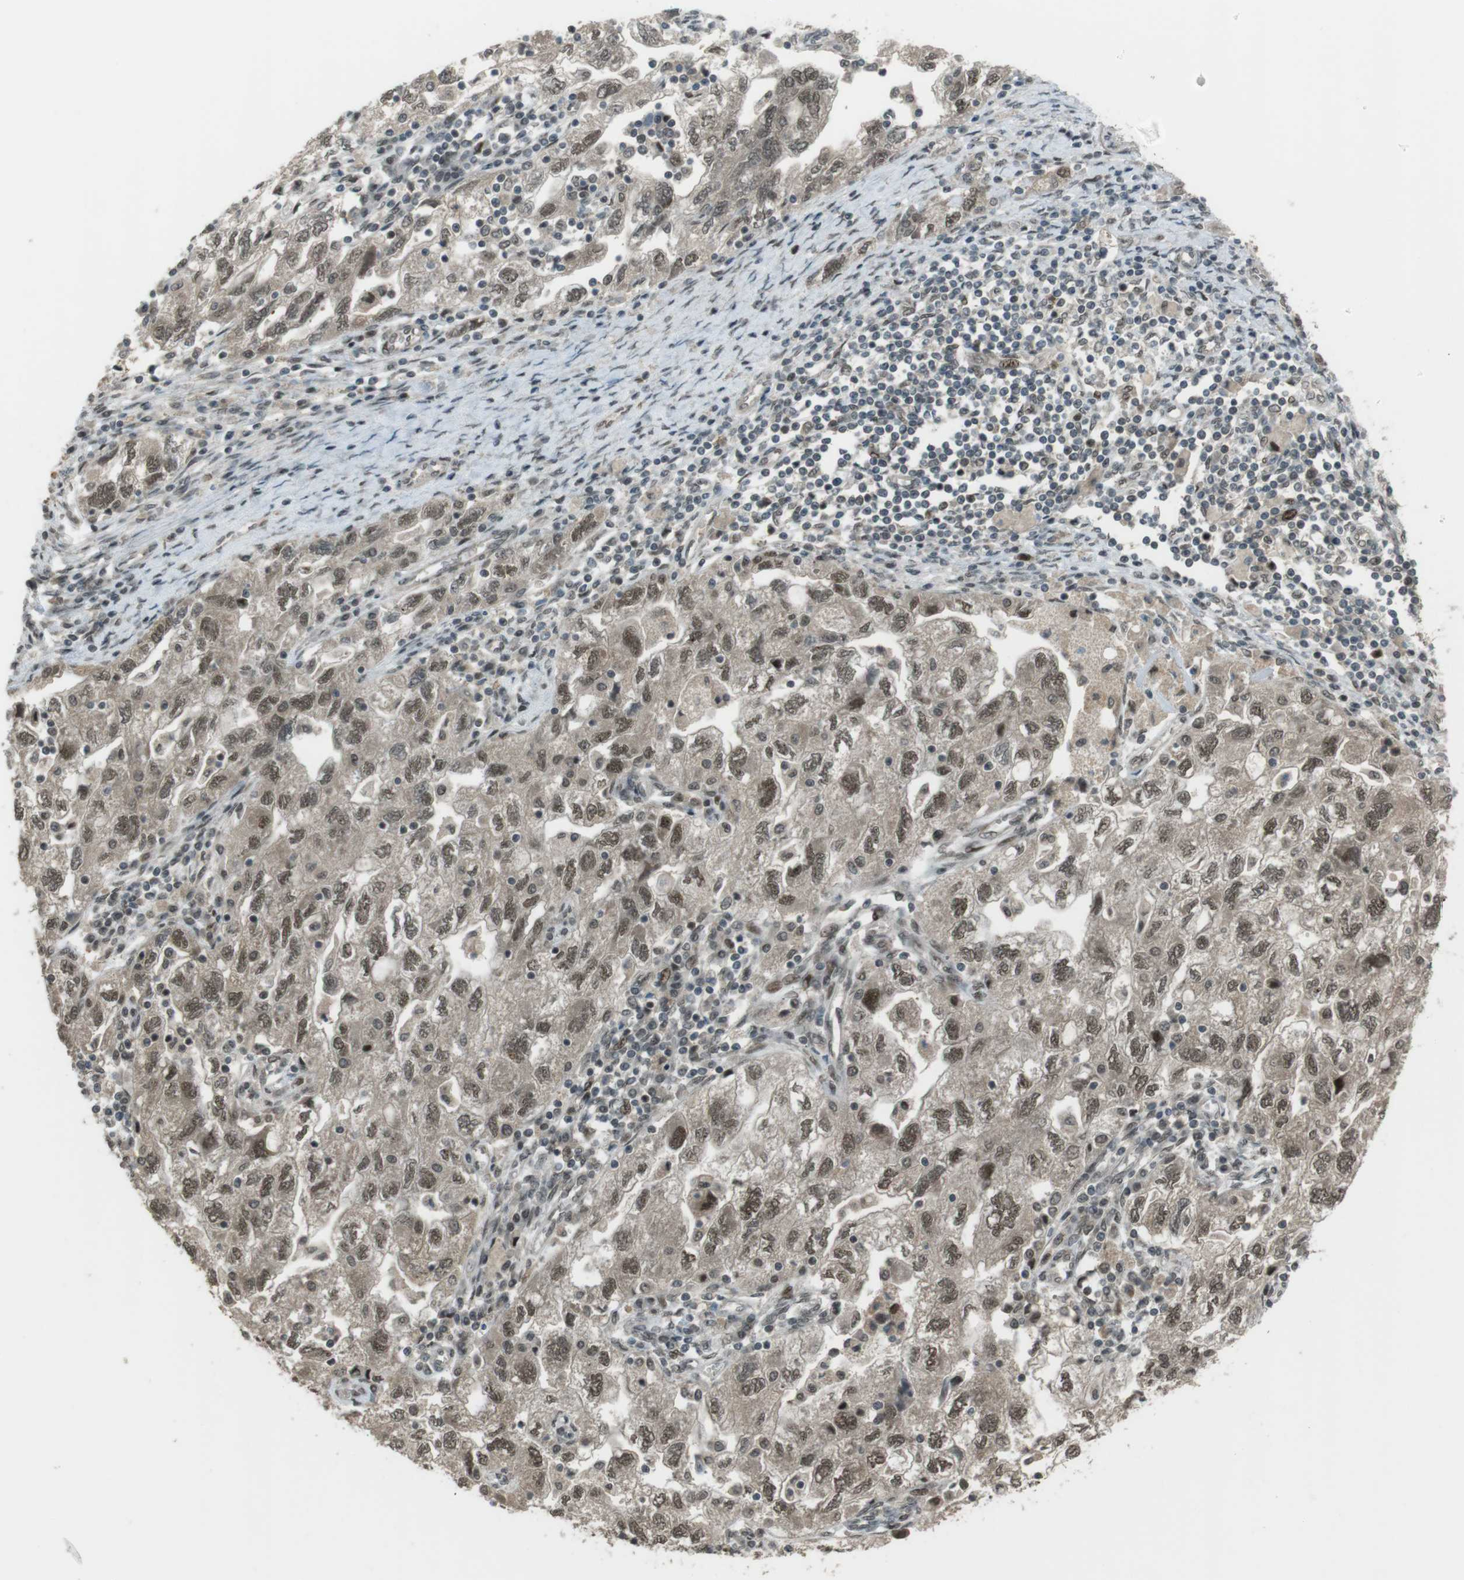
{"staining": {"intensity": "moderate", "quantity": ">75%", "location": "cytoplasmic/membranous,nuclear"}, "tissue": "ovarian cancer", "cell_type": "Tumor cells", "image_type": "cancer", "snomed": [{"axis": "morphology", "description": "Carcinoma, NOS"}, {"axis": "morphology", "description": "Cystadenocarcinoma, serous, NOS"}, {"axis": "topography", "description": "Ovary"}], "caption": "An image of human carcinoma (ovarian) stained for a protein shows moderate cytoplasmic/membranous and nuclear brown staining in tumor cells. (brown staining indicates protein expression, while blue staining denotes nuclei).", "gene": "SLITRK5", "patient": {"sex": "female", "age": 69}}